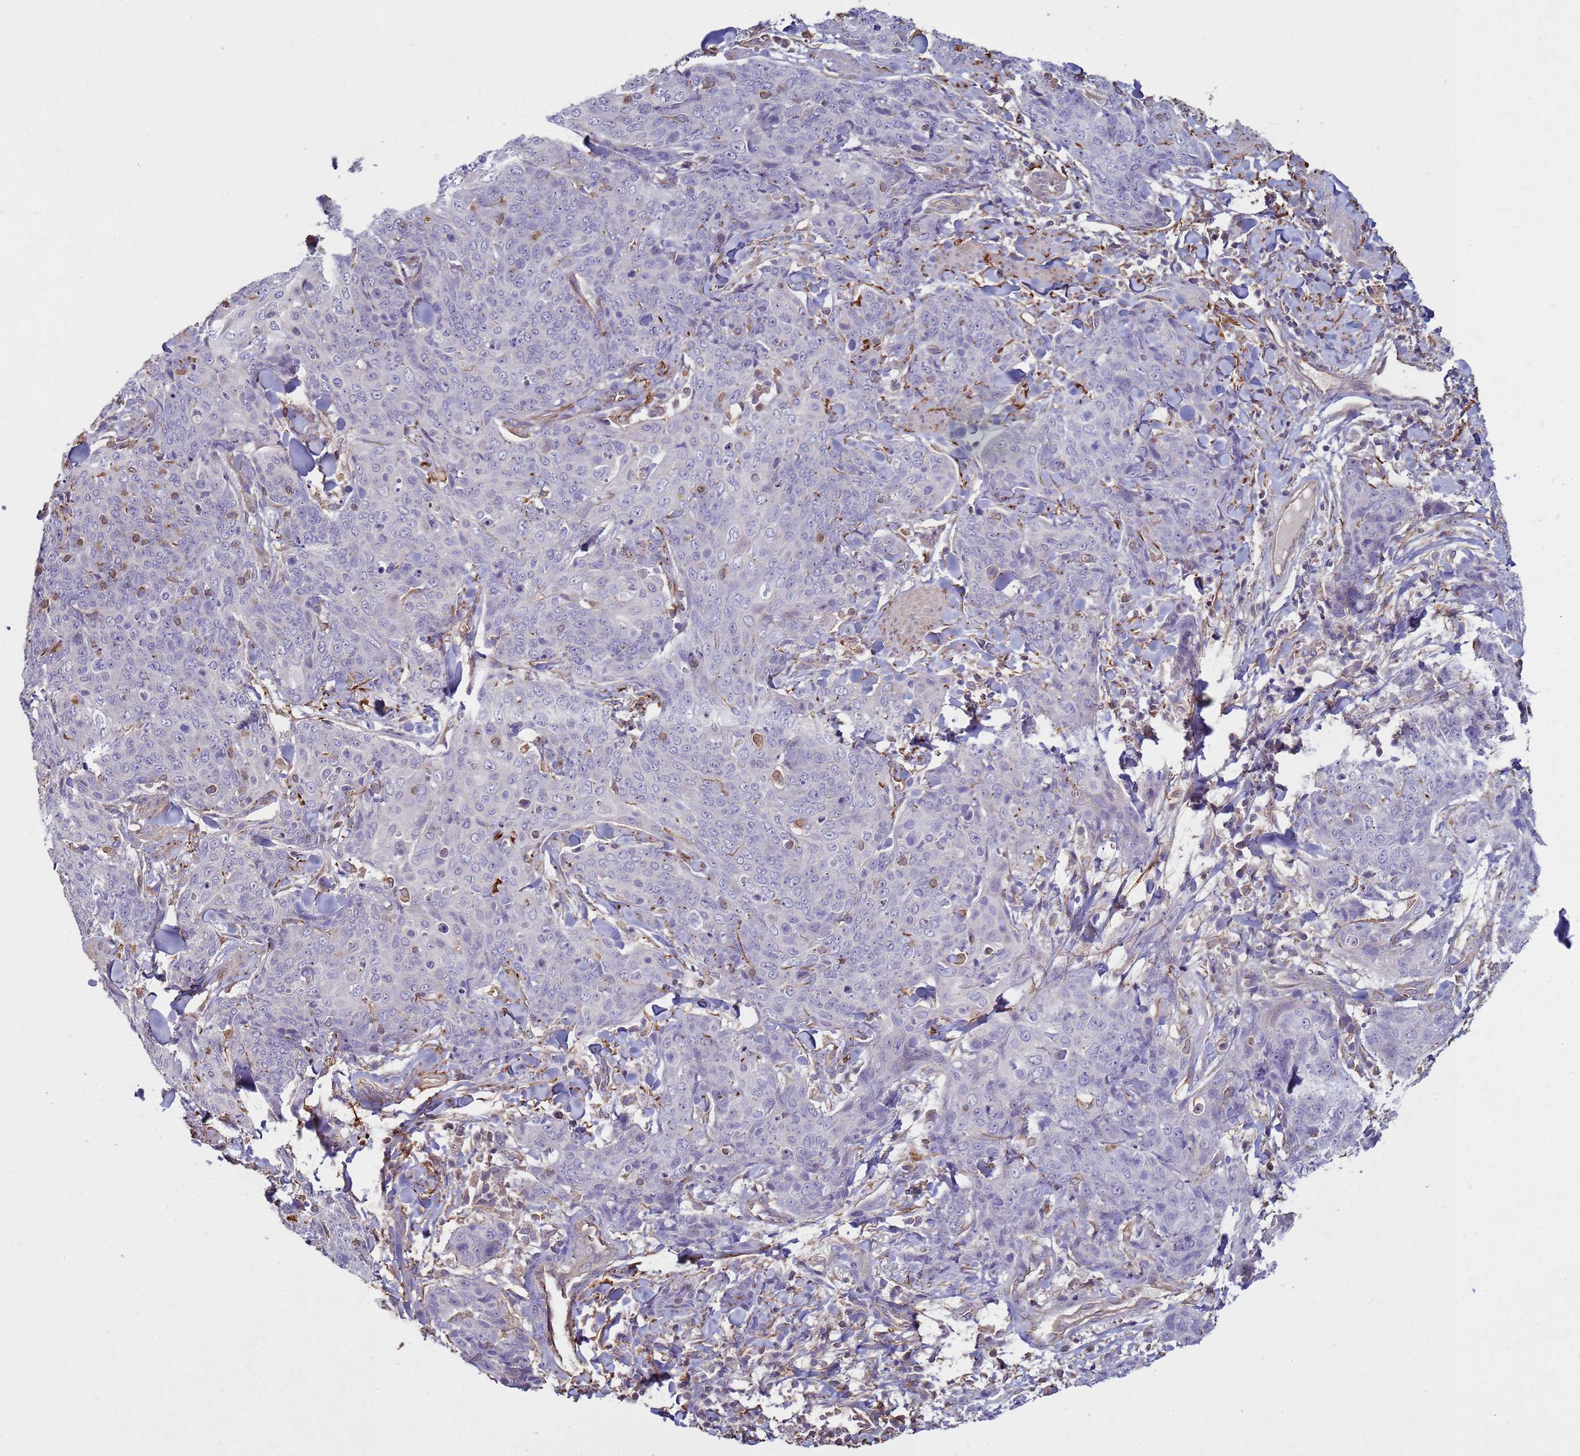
{"staining": {"intensity": "negative", "quantity": "none", "location": "none"}, "tissue": "skin cancer", "cell_type": "Tumor cells", "image_type": "cancer", "snomed": [{"axis": "morphology", "description": "Squamous cell carcinoma, NOS"}, {"axis": "topography", "description": "Skin"}, {"axis": "topography", "description": "Vulva"}], "caption": "Skin cancer (squamous cell carcinoma) was stained to show a protein in brown. There is no significant positivity in tumor cells. (DAB (3,3'-diaminobenzidine) IHC visualized using brightfield microscopy, high magnification).", "gene": "SGIP1", "patient": {"sex": "female", "age": 85}}